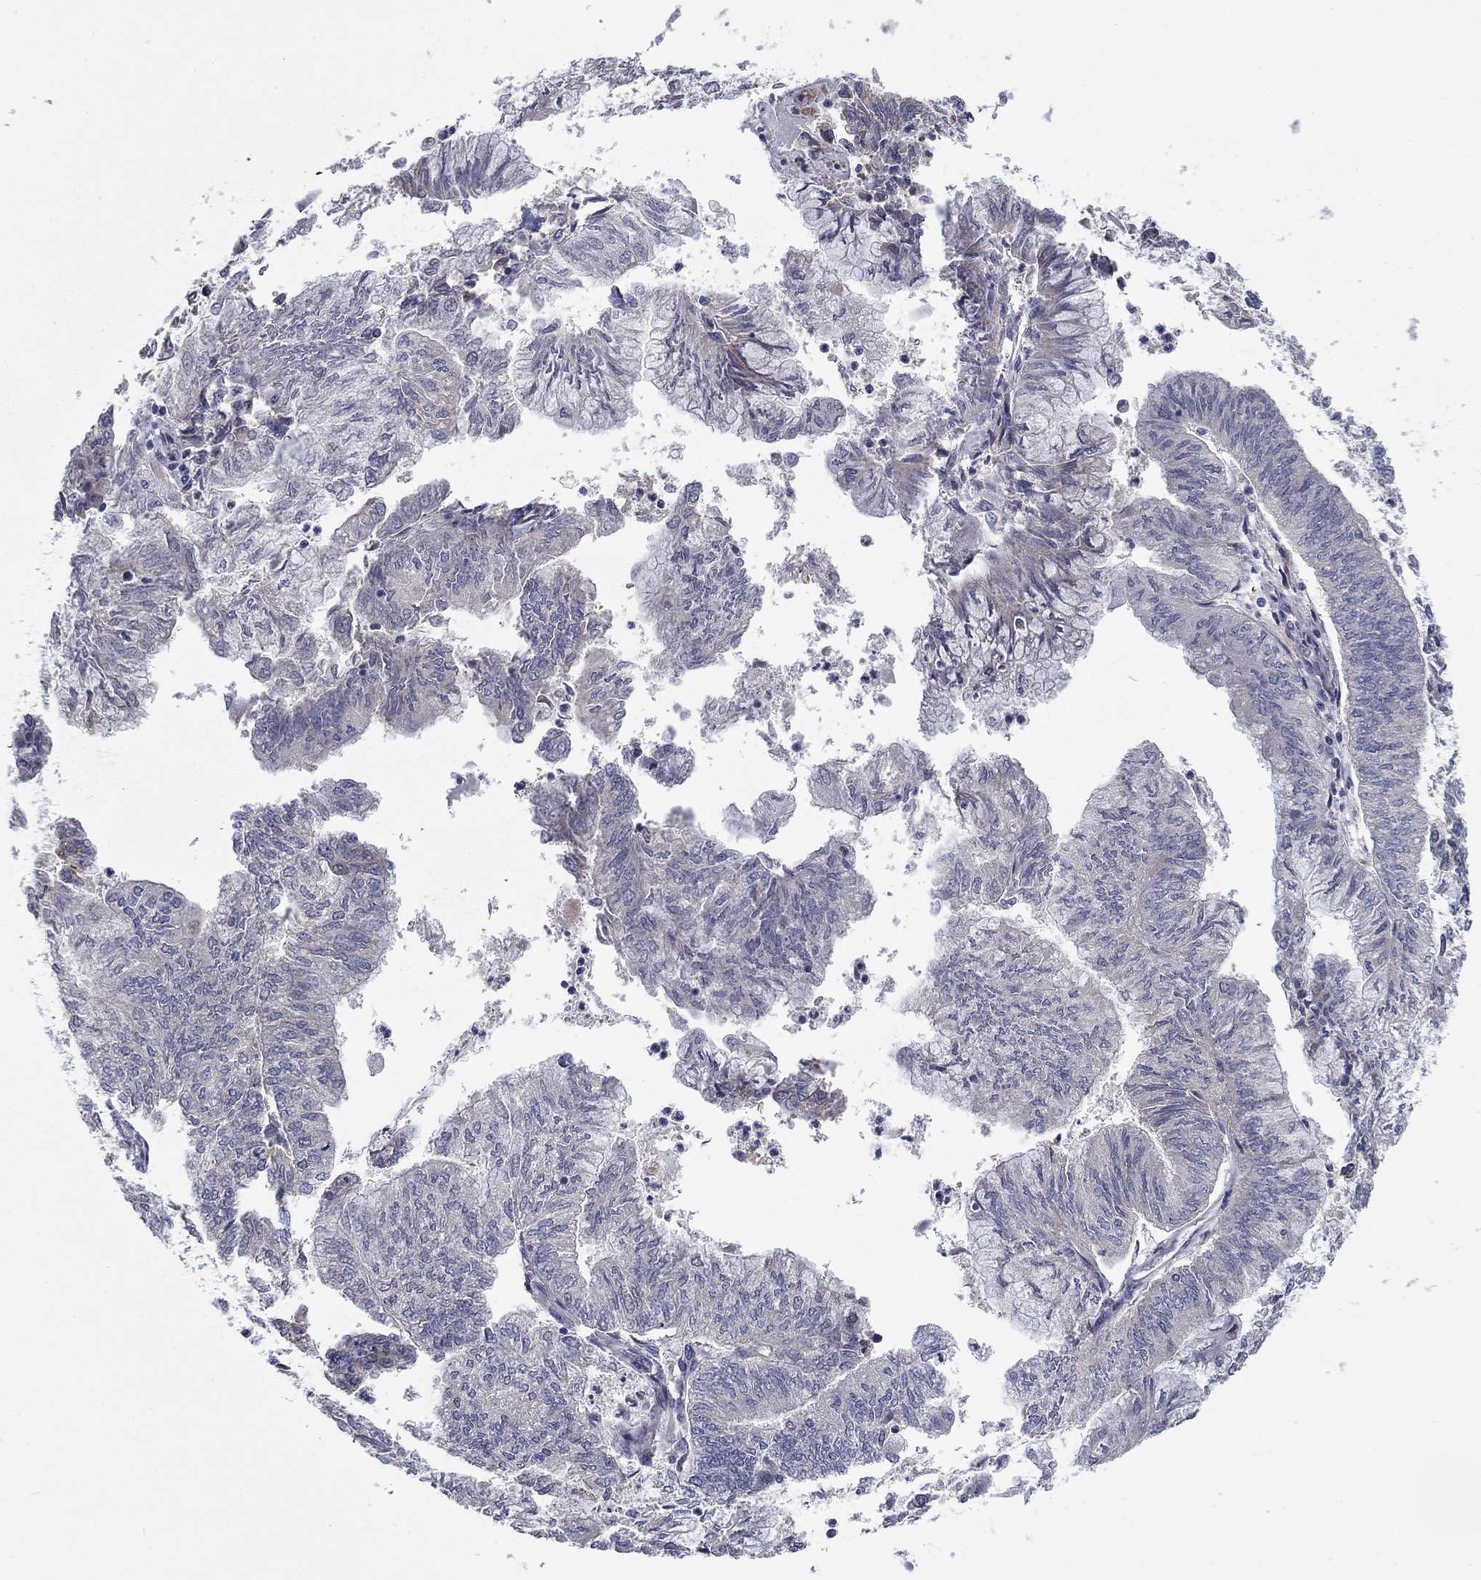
{"staining": {"intensity": "negative", "quantity": "none", "location": "none"}, "tissue": "endometrial cancer", "cell_type": "Tumor cells", "image_type": "cancer", "snomed": [{"axis": "morphology", "description": "Adenocarcinoma, NOS"}, {"axis": "topography", "description": "Endometrium"}], "caption": "The immunohistochemistry (IHC) image has no significant positivity in tumor cells of endometrial cancer (adenocarcinoma) tissue.", "gene": "MMAA", "patient": {"sex": "female", "age": 59}}